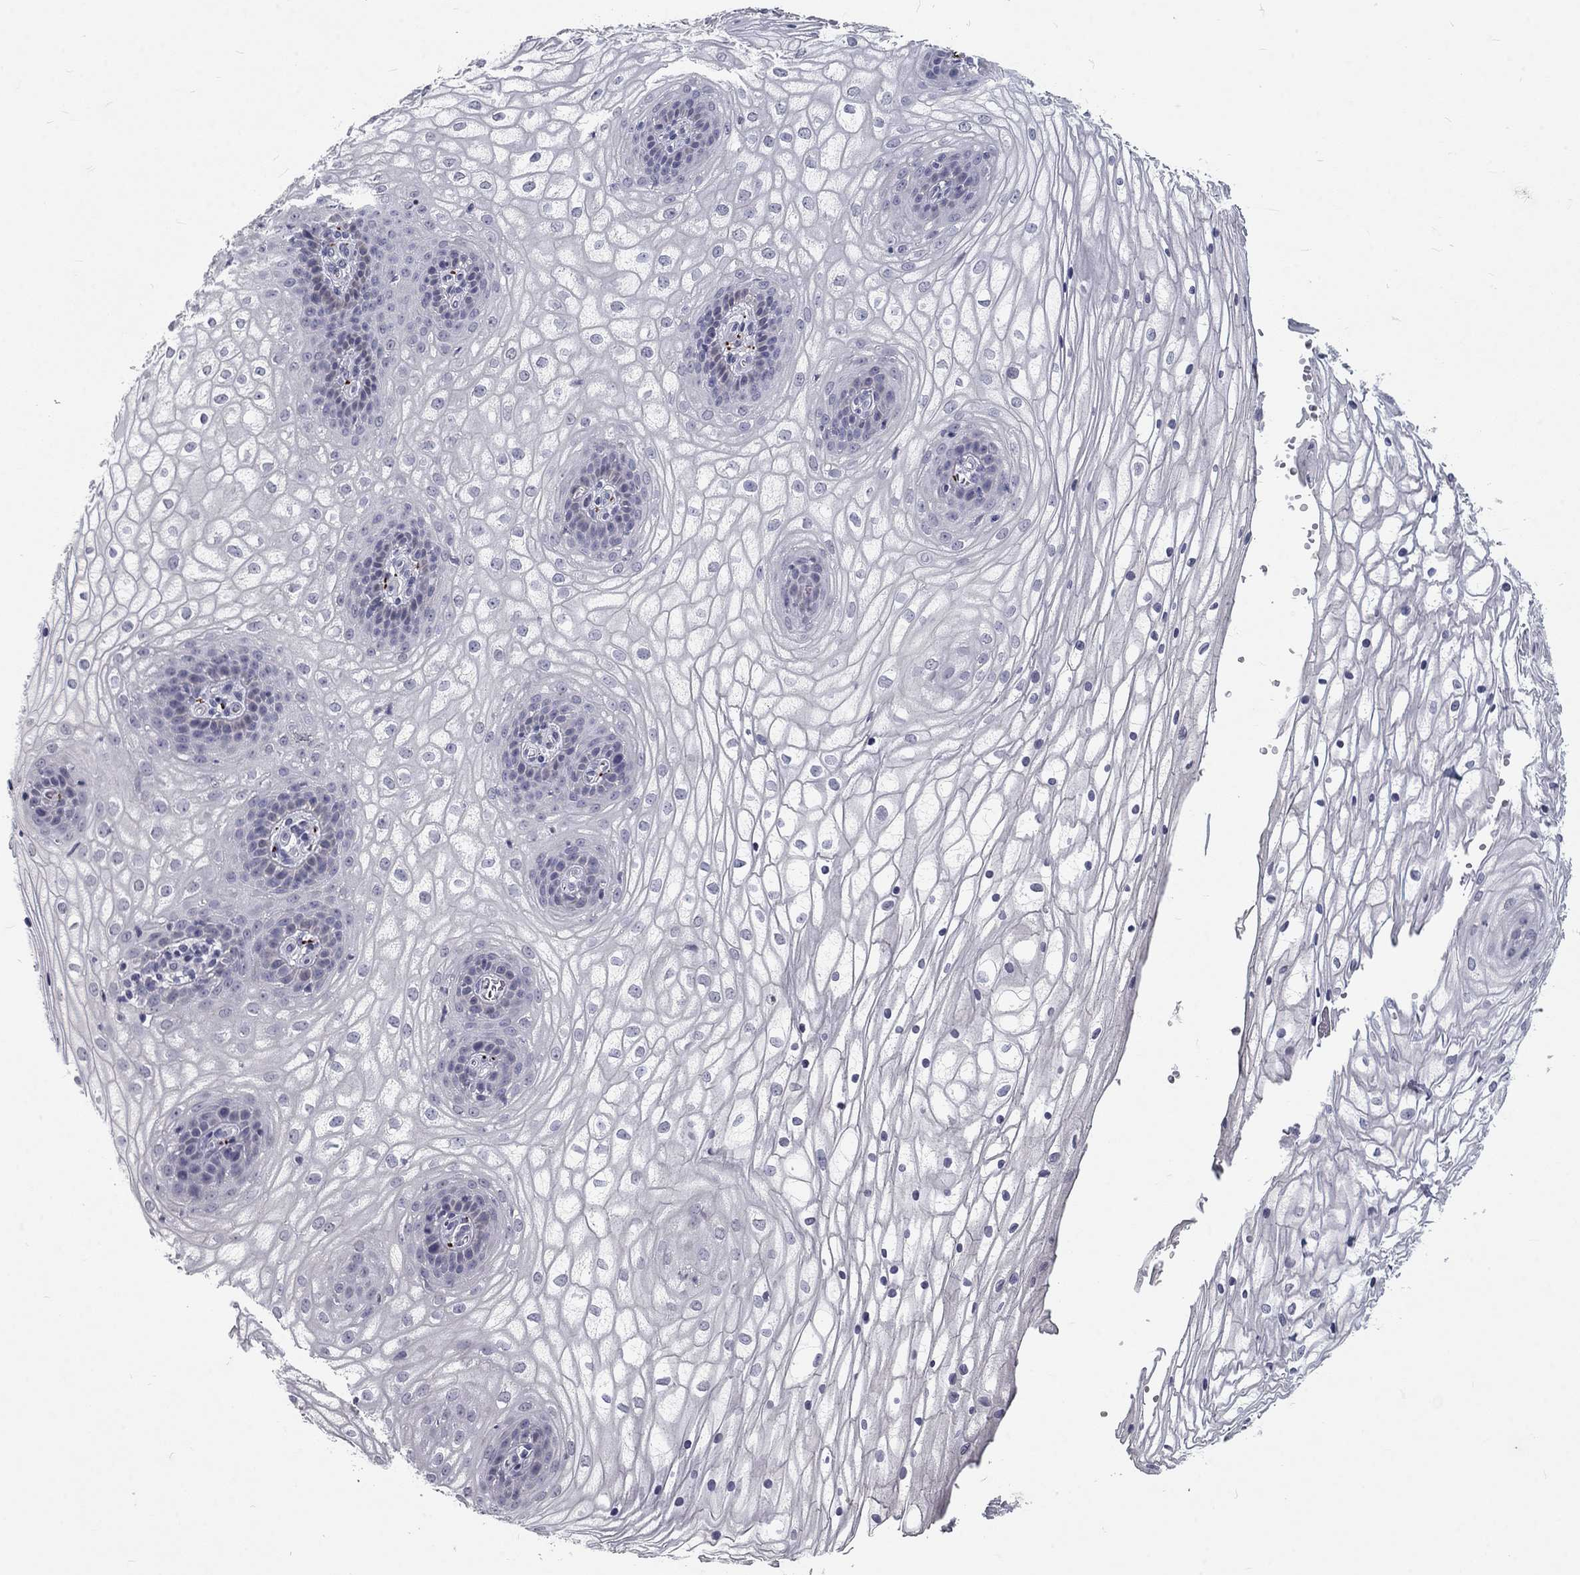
{"staining": {"intensity": "negative", "quantity": "none", "location": "none"}, "tissue": "vagina", "cell_type": "Squamous epithelial cells", "image_type": "normal", "snomed": [{"axis": "morphology", "description": "Normal tissue, NOS"}, {"axis": "topography", "description": "Vagina"}], "caption": "Immunohistochemistry (IHC) image of benign vagina: vagina stained with DAB (3,3'-diaminobenzidine) reveals no significant protein expression in squamous epithelial cells.", "gene": "NOS1", "patient": {"sex": "female", "age": 34}}